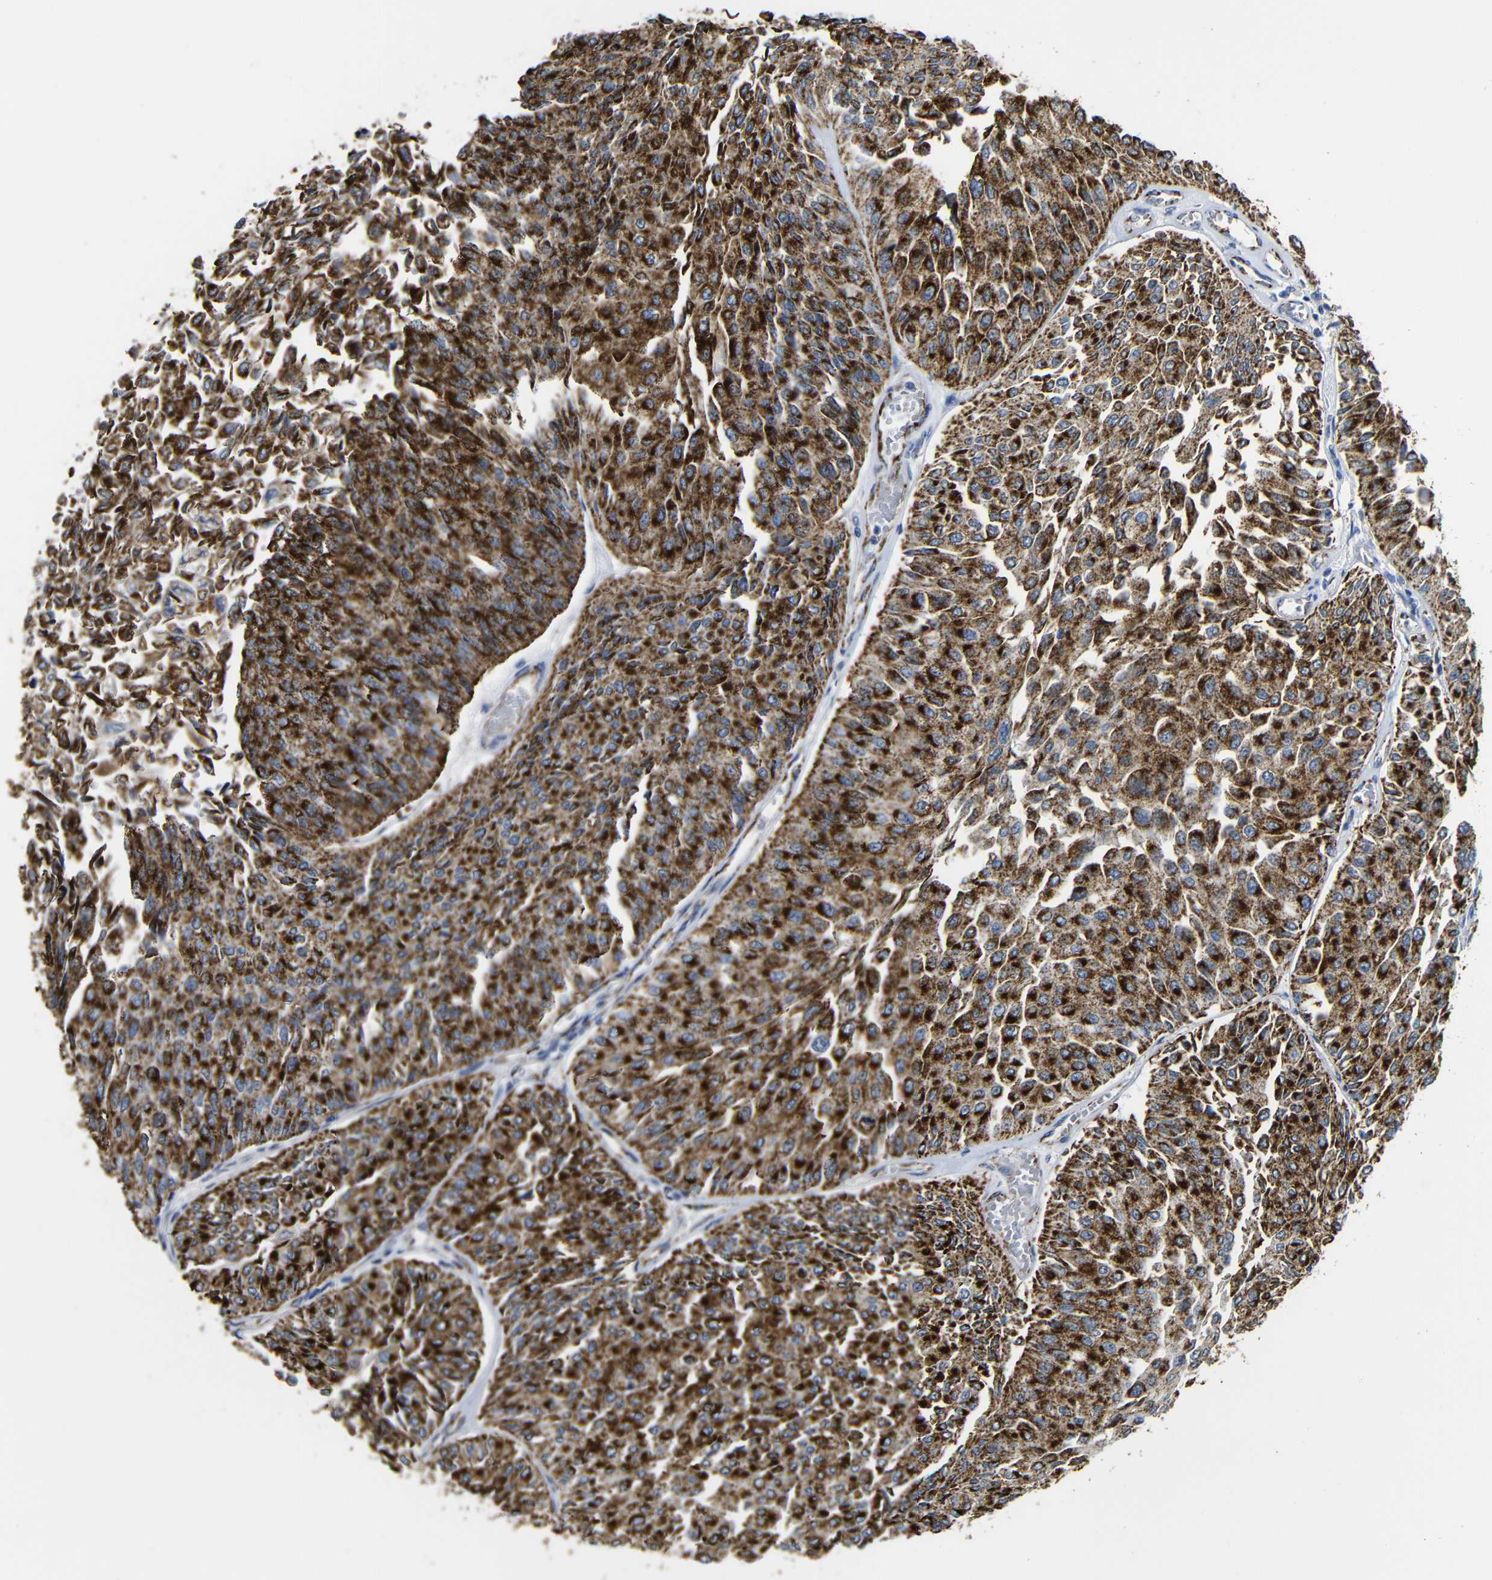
{"staining": {"intensity": "strong", "quantity": ">75%", "location": "cytoplasmic/membranous"}, "tissue": "urothelial cancer", "cell_type": "Tumor cells", "image_type": "cancer", "snomed": [{"axis": "morphology", "description": "Urothelial carcinoma, Low grade"}, {"axis": "topography", "description": "Urinary bladder"}], "caption": "A micrograph of human low-grade urothelial carcinoma stained for a protein shows strong cytoplasmic/membranous brown staining in tumor cells.", "gene": "MAOA", "patient": {"sex": "male", "age": 67}}